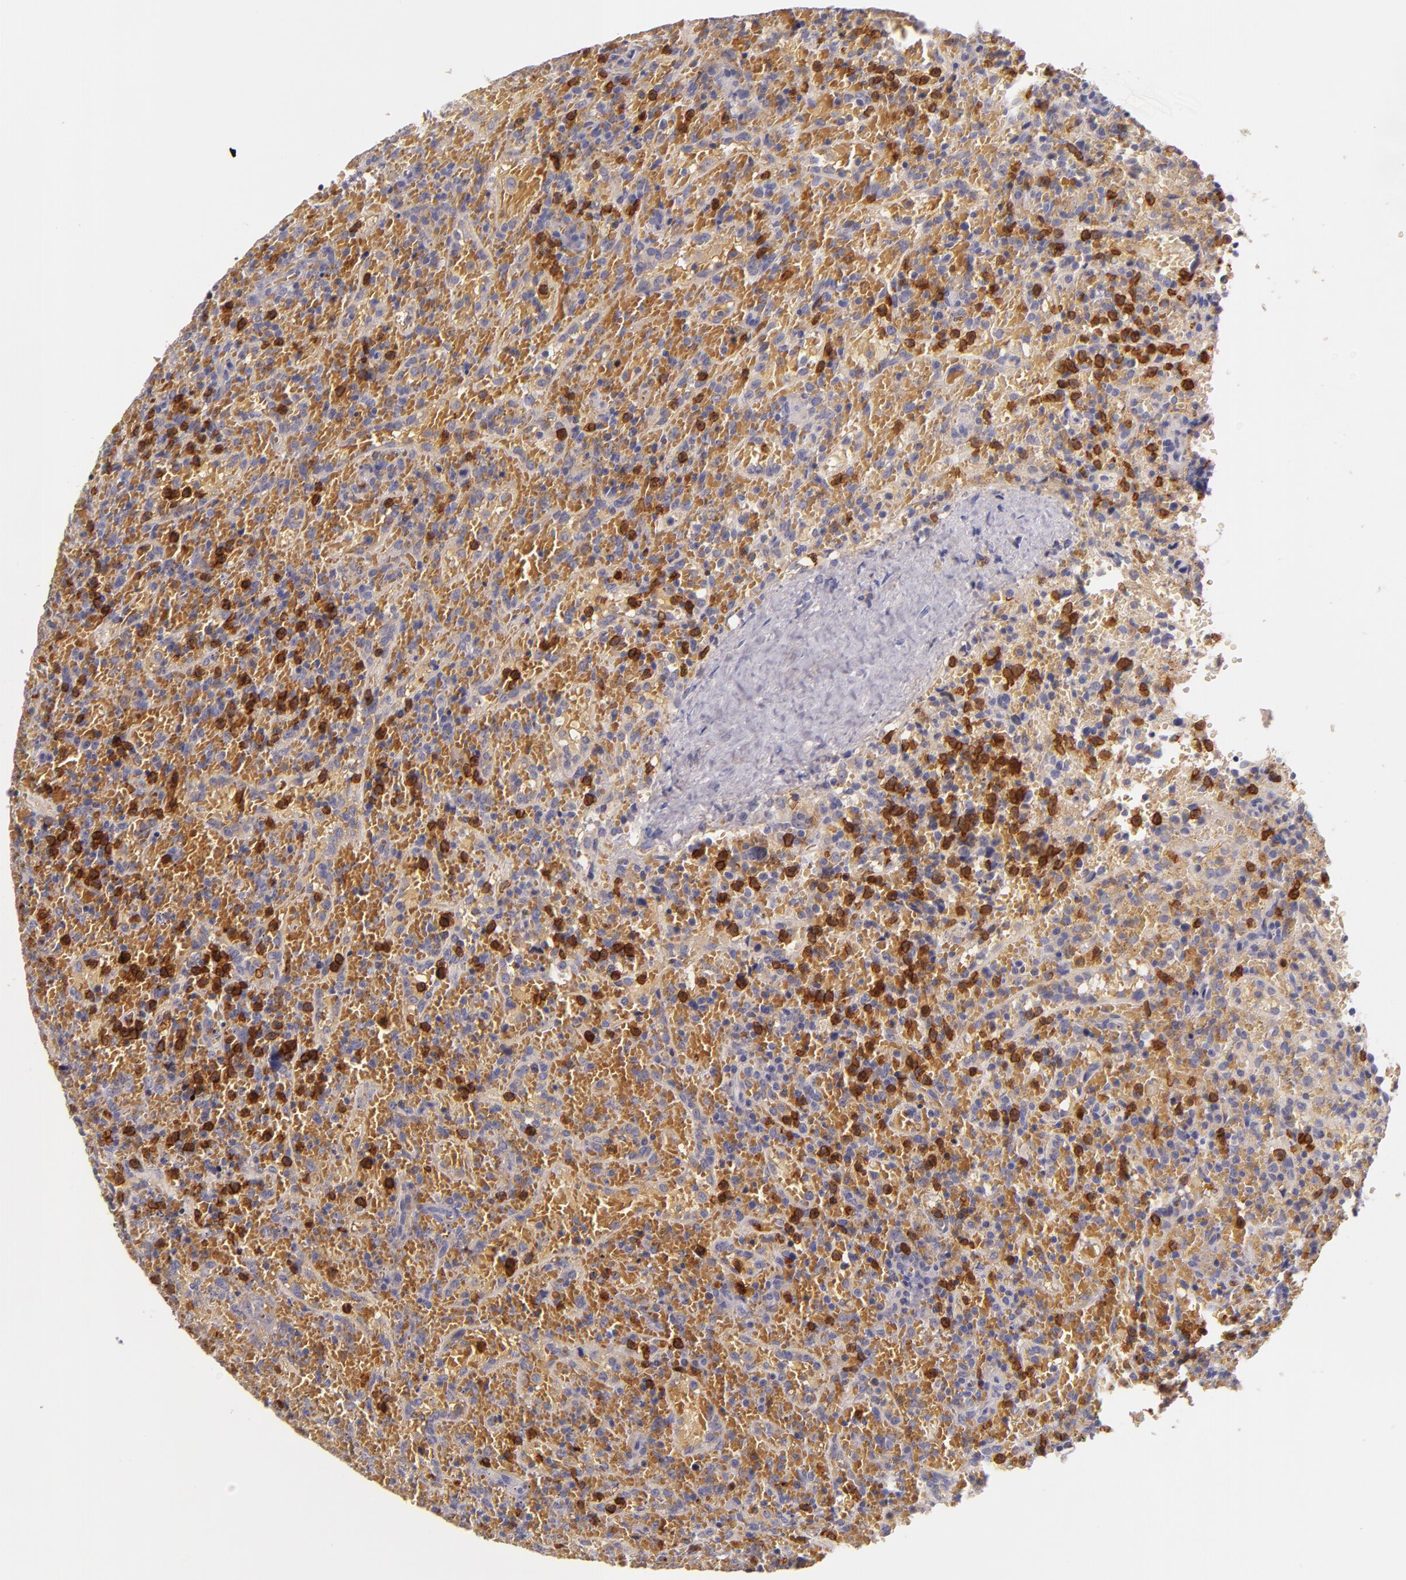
{"staining": {"intensity": "moderate", "quantity": "<25%", "location": "cytoplasmic/membranous"}, "tissue": "lymphoma", "cell_type": "Tumor cells", "image_type": "cancer", "snomed": [{"axis": "morphology", "description": "Malignant lymphoma, non-Hodgkin's type, High grade"}, {"axis": "topography", "description": "Spleen"}, {"axis": "topography", "description": "Lymph node"}], "caption": "A brown stain shows moderate cytoplasmic/membranous staining of a protein in high-grade malignant lymphoma, non-Hodgkin's type tumor cells.", "gene": "C5AR1", "patient": {"sex": "female", "age": 70}}